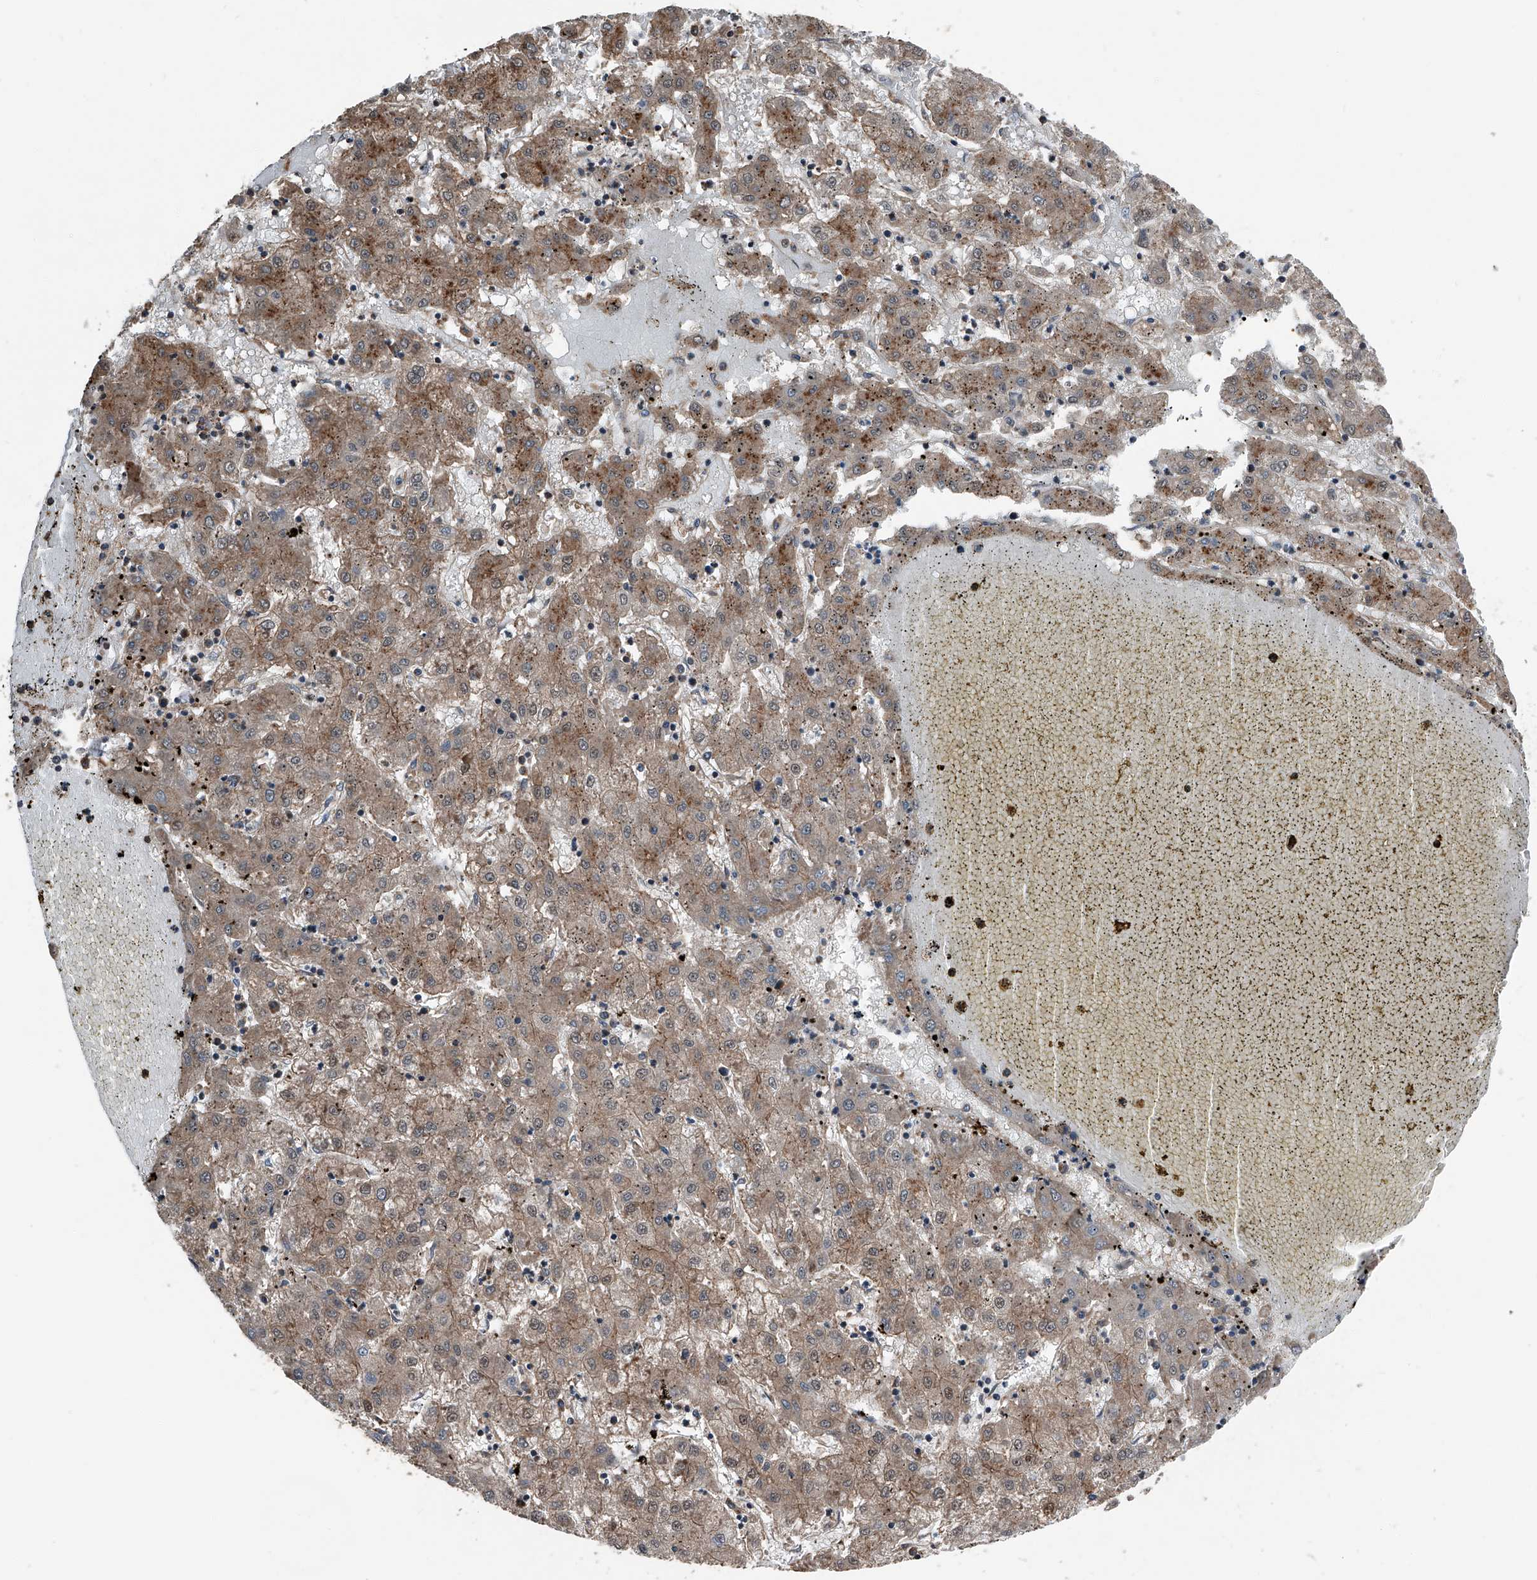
{"staining": {"intensity": "weak", "quantity": ">75%", "location": "cytoplasmic/membranous"}, "tissue": "liver cancer", "cell_type": "Tumor cells", "image_type": "cancer", "snomed": [{"axis": "morphology", "description": "Carcinoma, Hepatocellular, NOS"}, {"axis": "topography", "description": "Liver"}], "caption": "This image displays immunohistochemistry (IHC) staining of human liver cancer, with low weak cytoplasmic/membranous expression in approximately >75% of tumor cells.", "gene": "KCNJ2", "patient": {"sex": "male", "age": 72}}